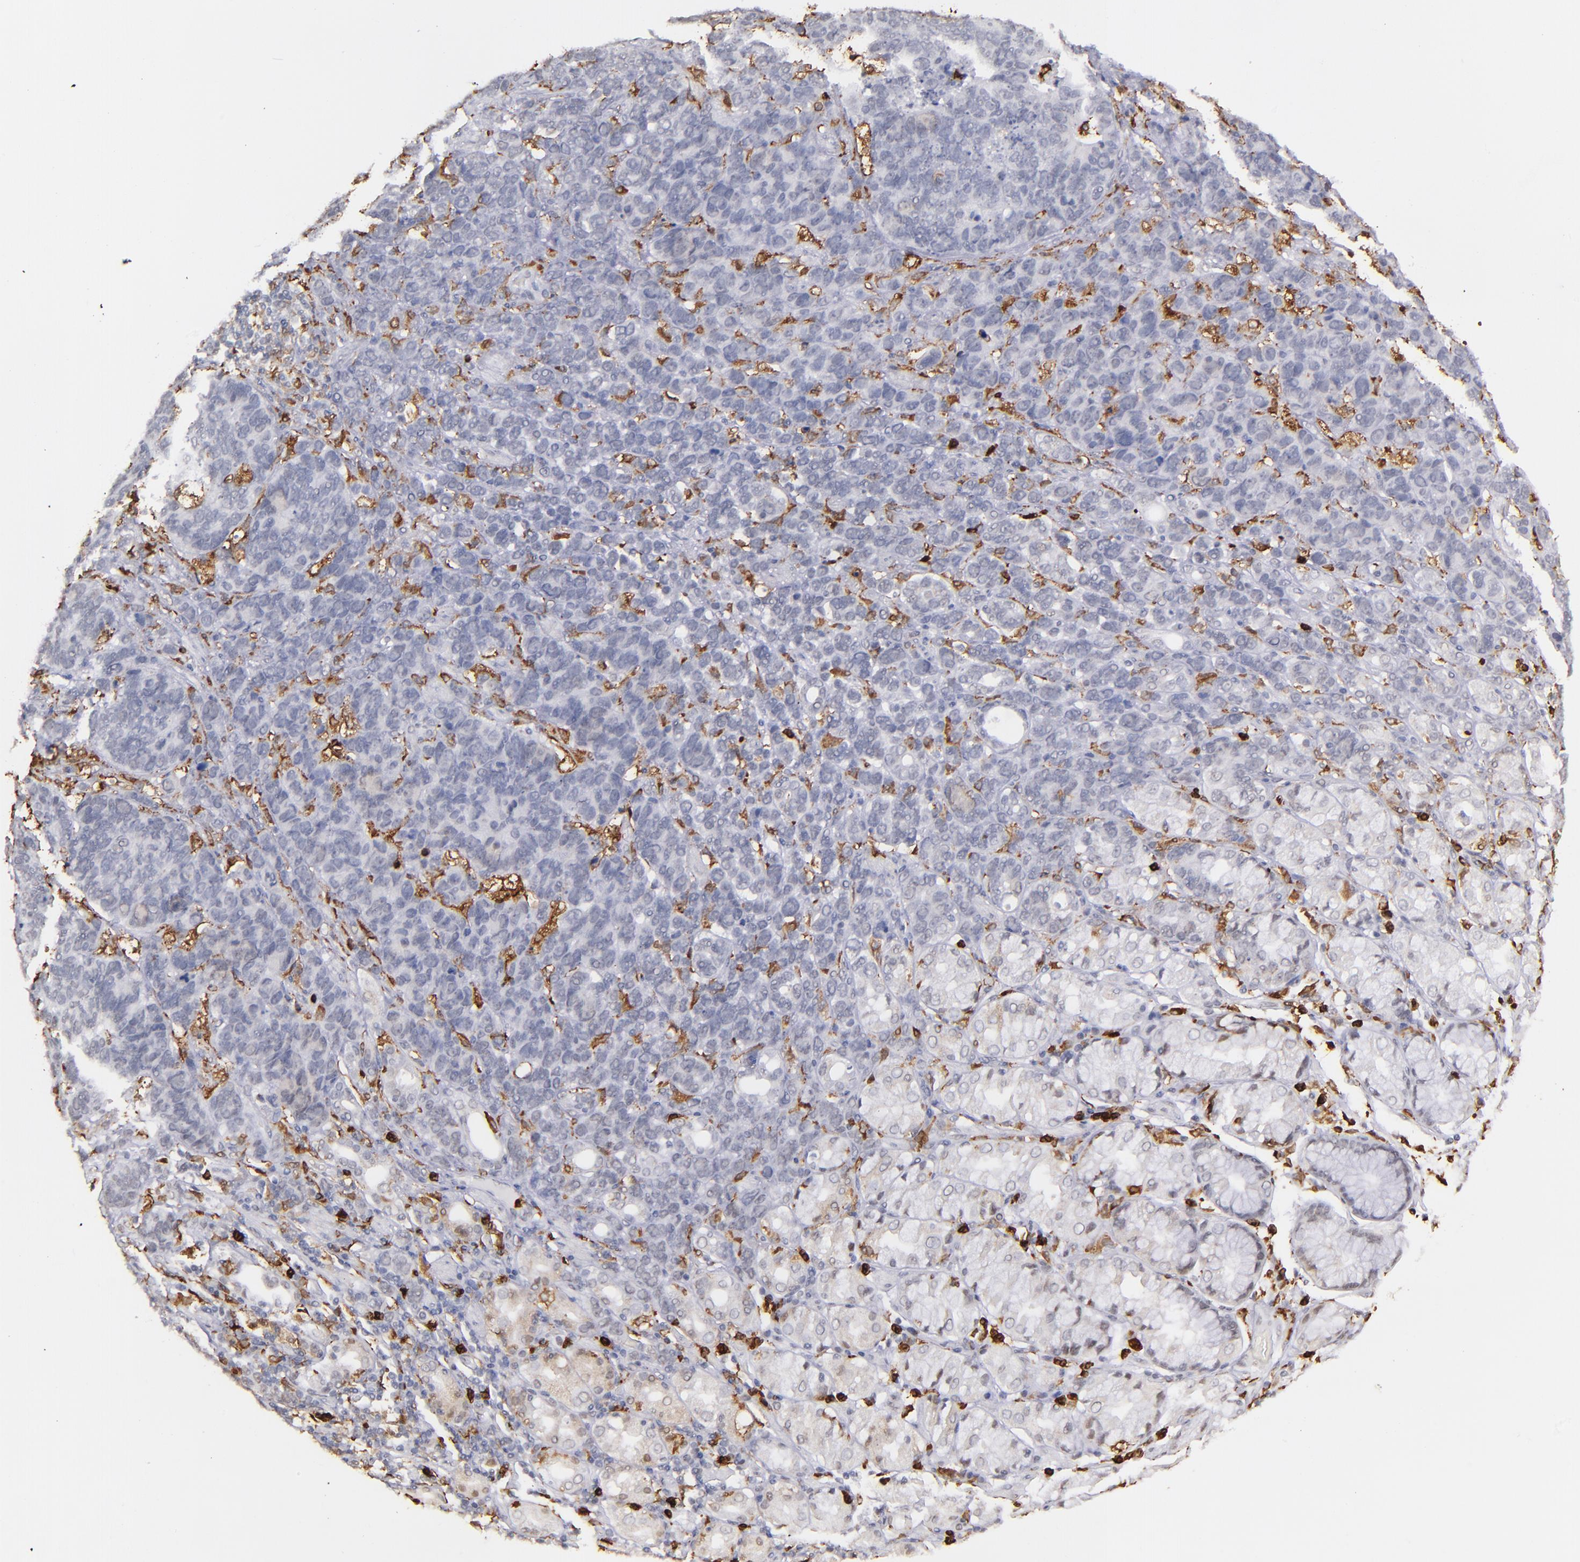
{"staining": {"intensity": "negative", "quantity": "none", "location": "none"}, "tissue": "stomach cancer", "cell_type": "Tumor cells", "image_type": "cancer", "snomed": [{"axis": "morphology", "description": "Adenocarcinoma, NOS"}, {"axis": "topography", "description": "Stomach, upper"}], "caption": "Tumor cells are negative for protein expression in human stomach cancer (adenocarcinoma). (DAB immunohistochemistry (IHC) with hematoxylin counter stain).", "gene": "NCF2", "patient": {"sex": "male", "age": 71}}